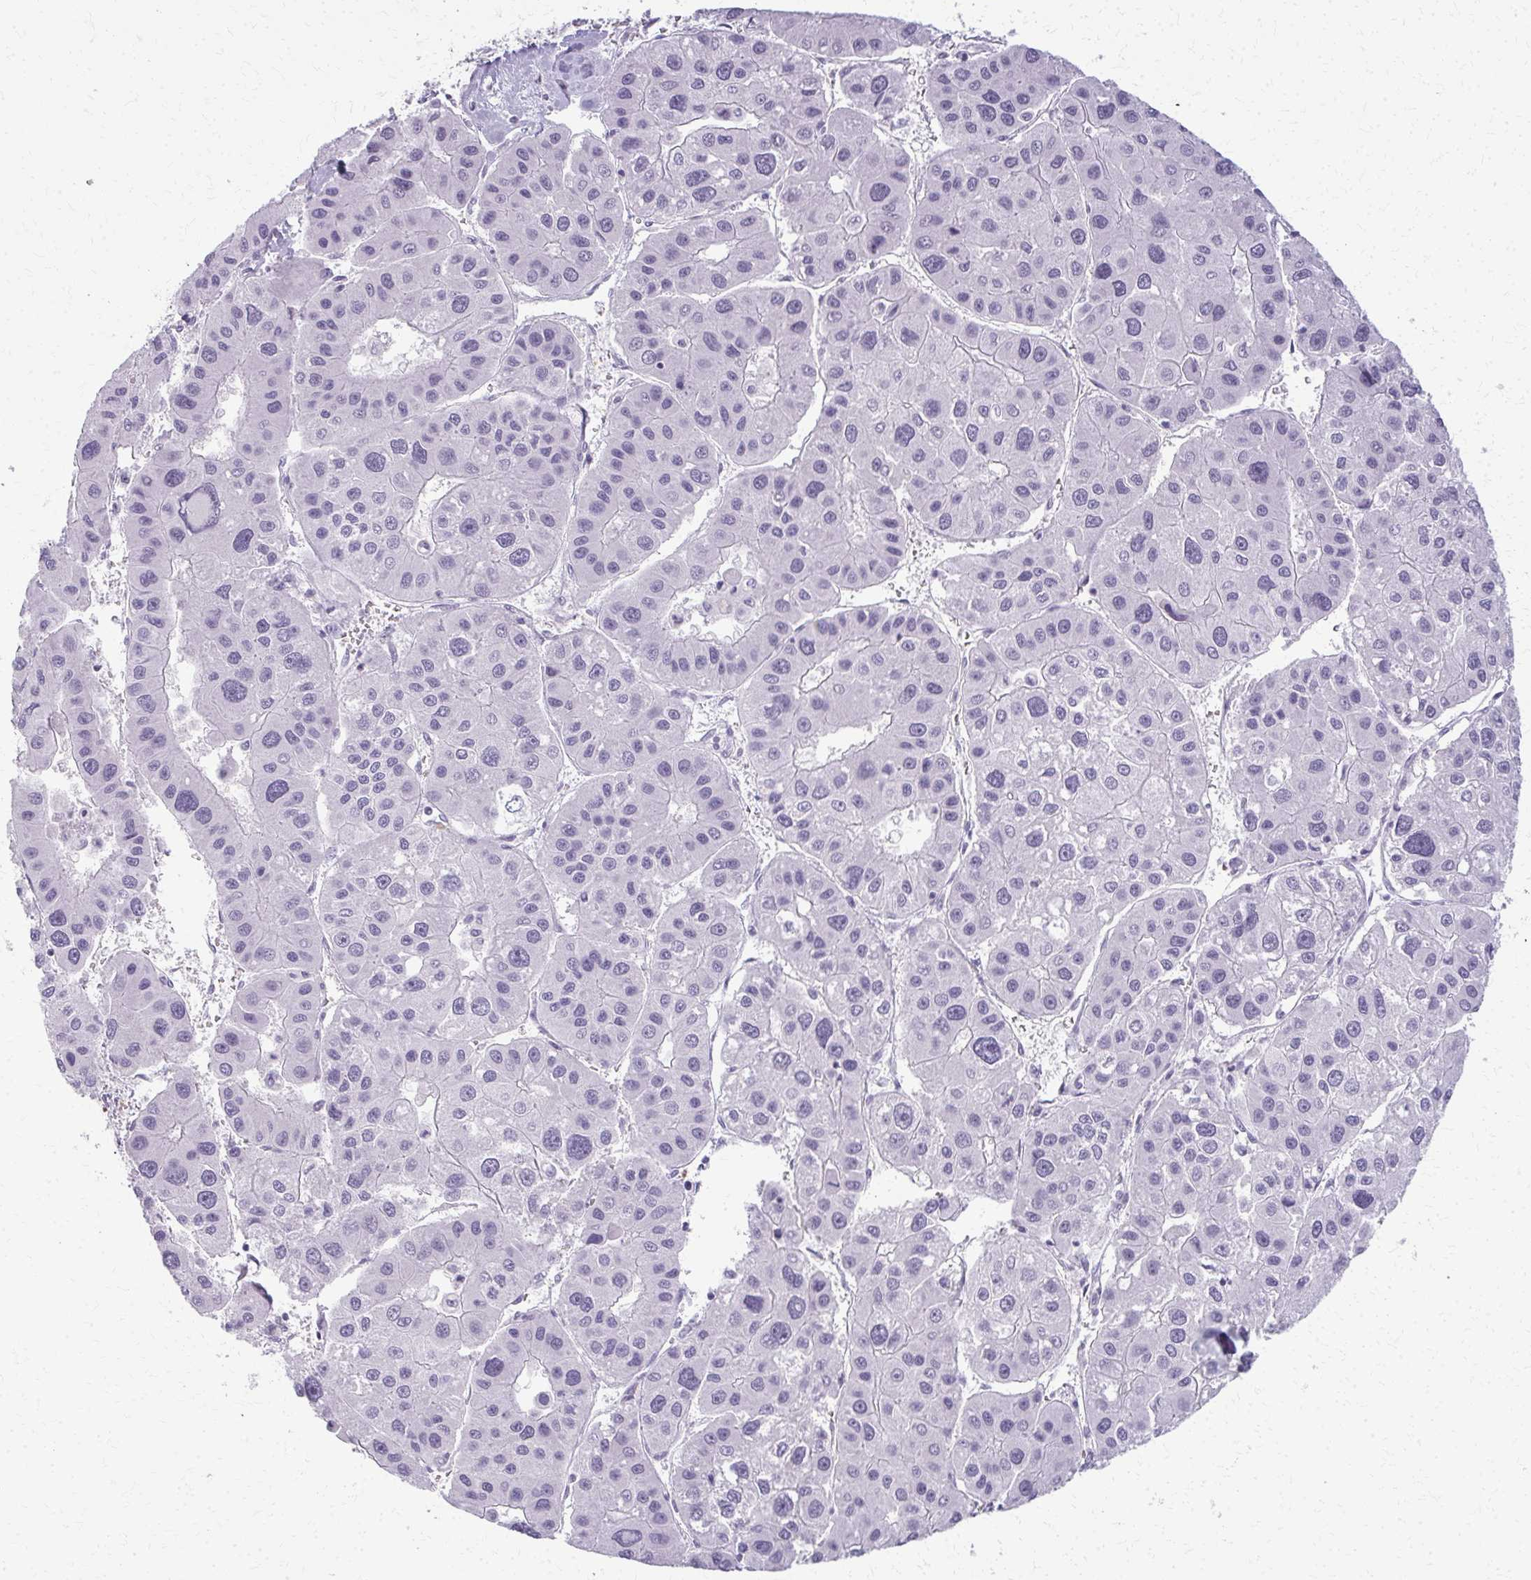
{"staining": {"intensity": "negative", "quantity": "none", "location": "none"}, "tissue": "liver cancer", "cell_type": "Tumor cells", "image_type": "cancer", "snomed": [{"axis": "morphology", "description": "Carcinoma, Hepatocellular, NOS"}, {"axis": "topography", "description": "Liver"}], "caption": "Liver cancer (hepatocellular carcinoma) was stained to show a protein in brown. There is no significant expression in tumor cells.", "gene": "CA3", "patient": {"sex": "male", "age": 73}}